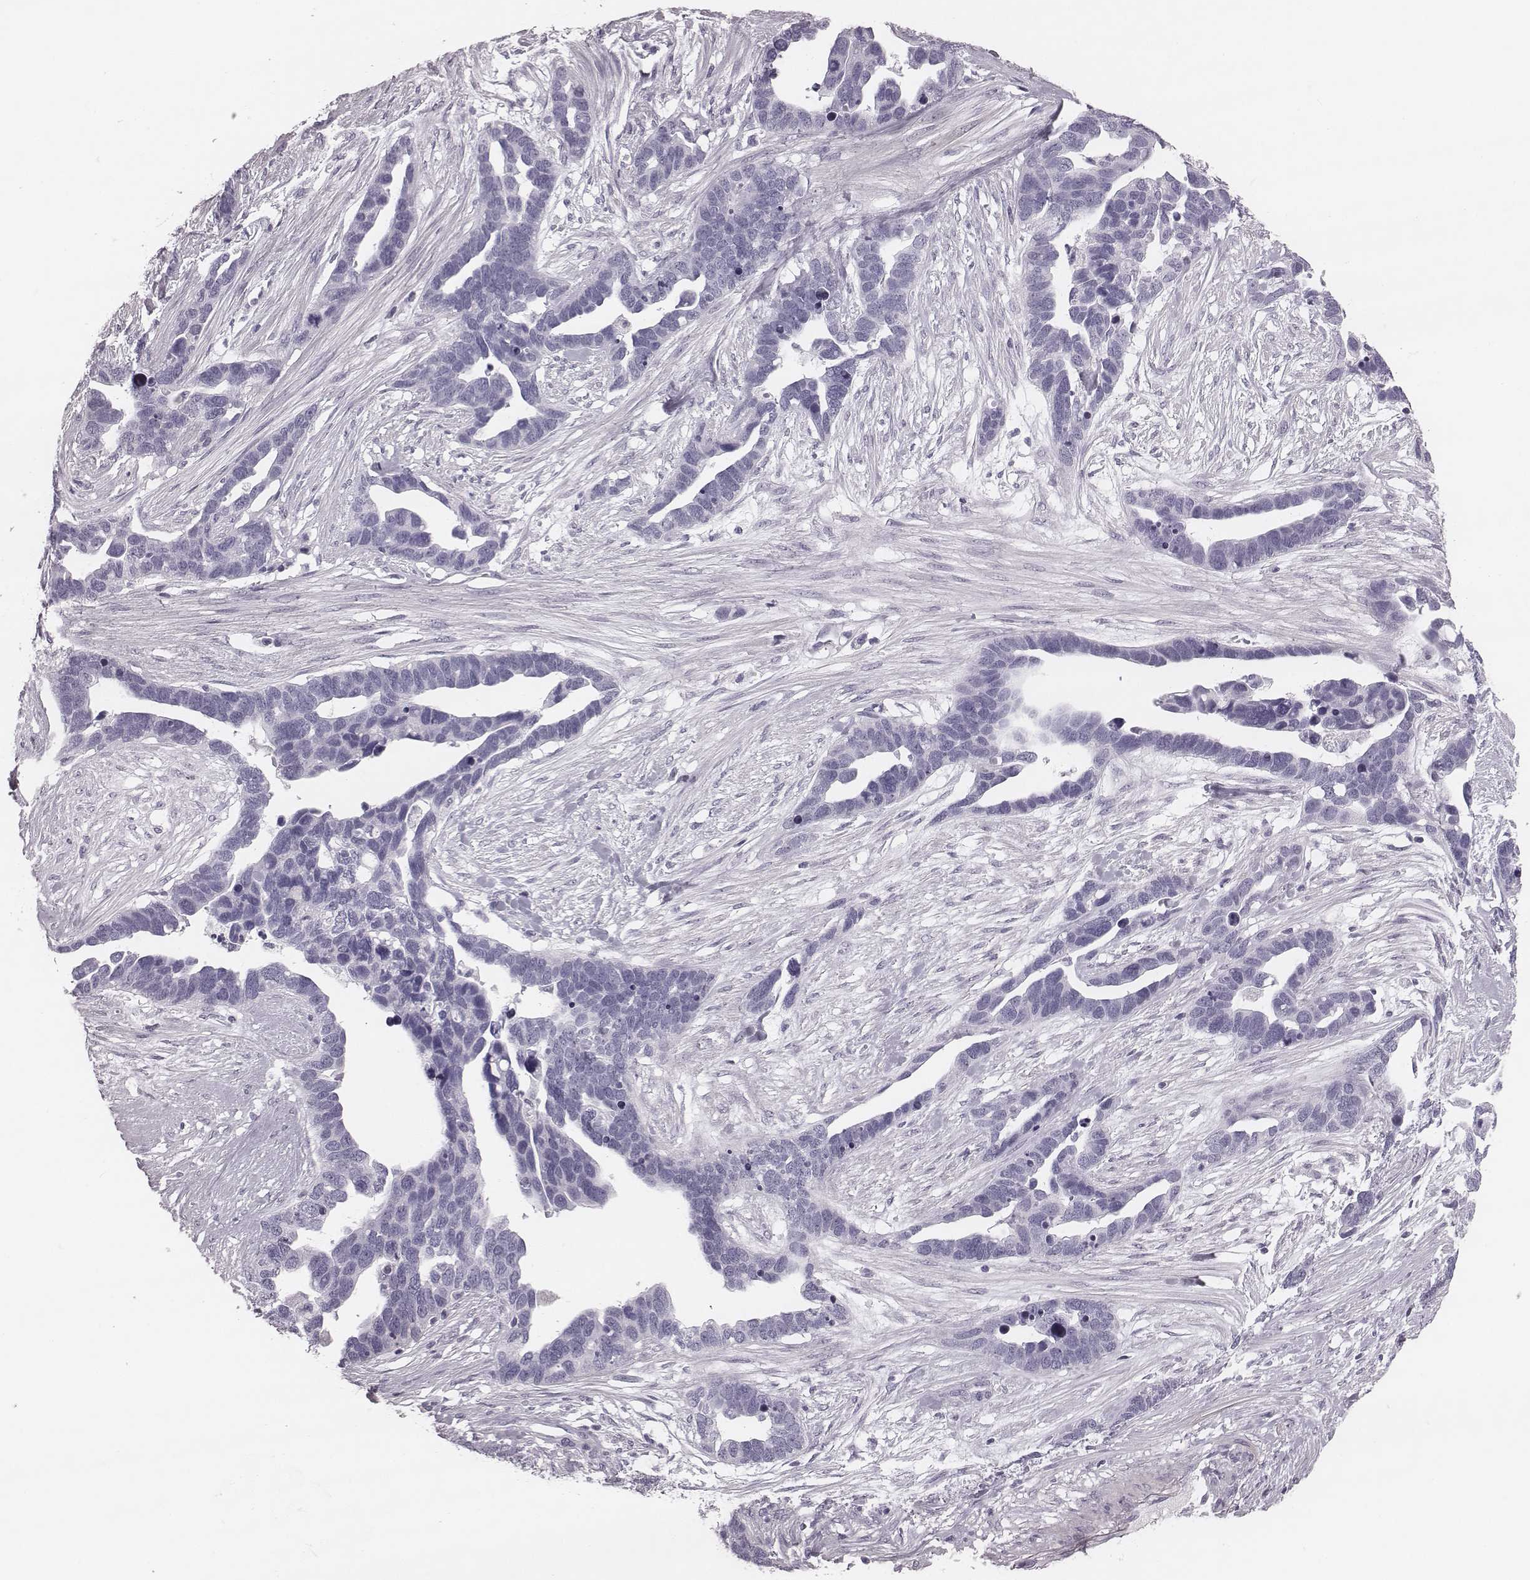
{"staining": {"intensity": "negative", "quantity": "none", "location": "none"}, "tissue": "ovarian cancer", "cell_type": "Tumor cells", "image_type": "cancer", "snomed": [{"axis": "morphology", "description": "Cystadenocarcinoma, serous, NOS"}, {"axis": "topography", "description": "Ovary"}], "caption": "A photomicrograph of ovarian serous cystadenocarcinoma stained for a protein displays no brown staining in tumor cells.", "gene": "KRT74", "patient": {"sex": "female", "age": 54}}